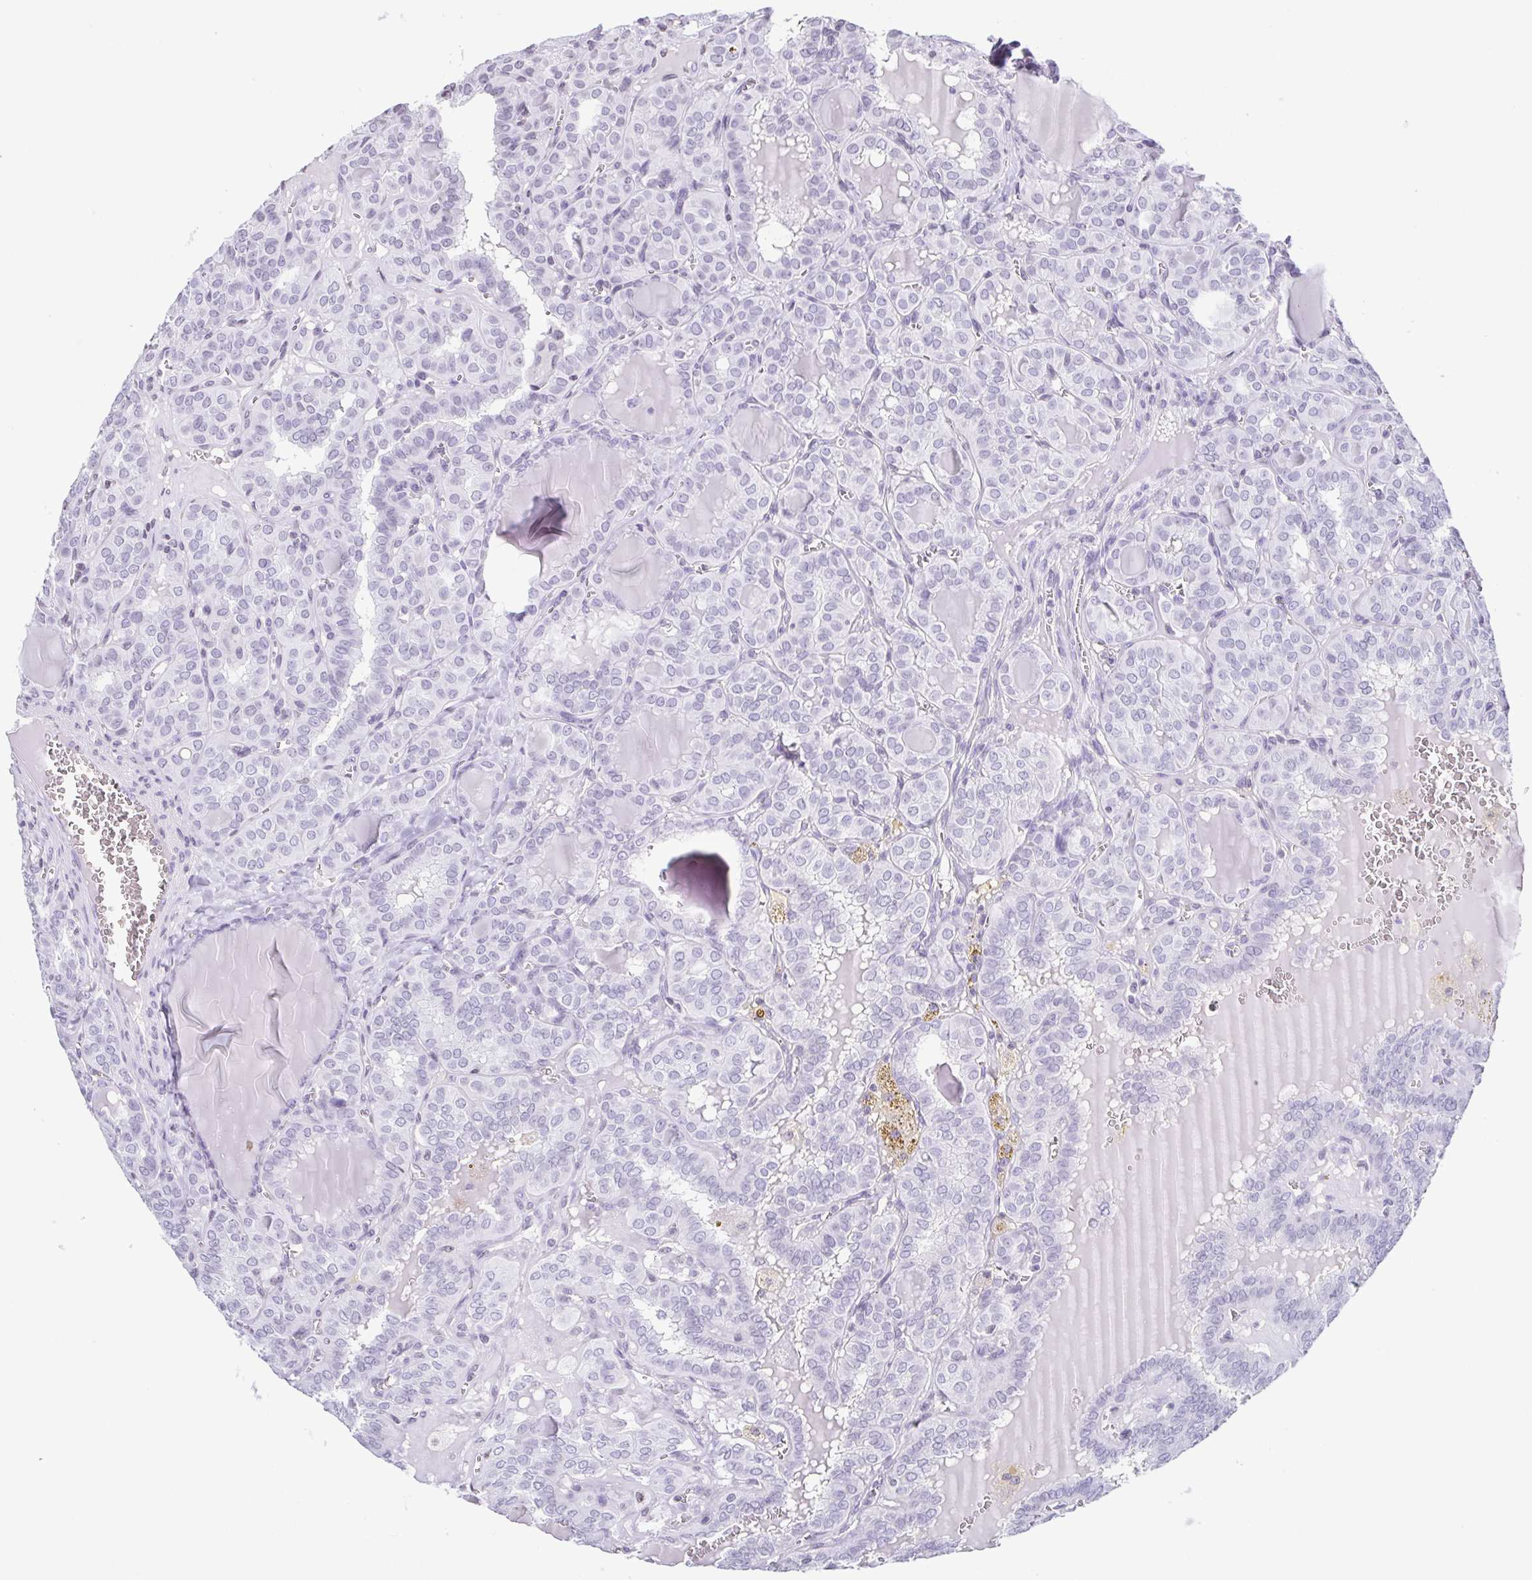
{"staining": {"intensity": "negative", "quantity": "none", "location": "none"}, "tissue": "thyroid cancer", "cell_type": "Tumor cells", "image_type": "cancer", "snomed": [{"axis": "morphology", "description": "Papillary adenocarcinoma, NOS"}, {"axis": "topography", "description": "Thyroid gland"}], "caption": "This is an IHC histopathology image of papillary adenocarcinoma (thyroid). There is no expression in tumor cells.", "gene": "VCY1B", "patient": {"sex": "female", "age": 41}}